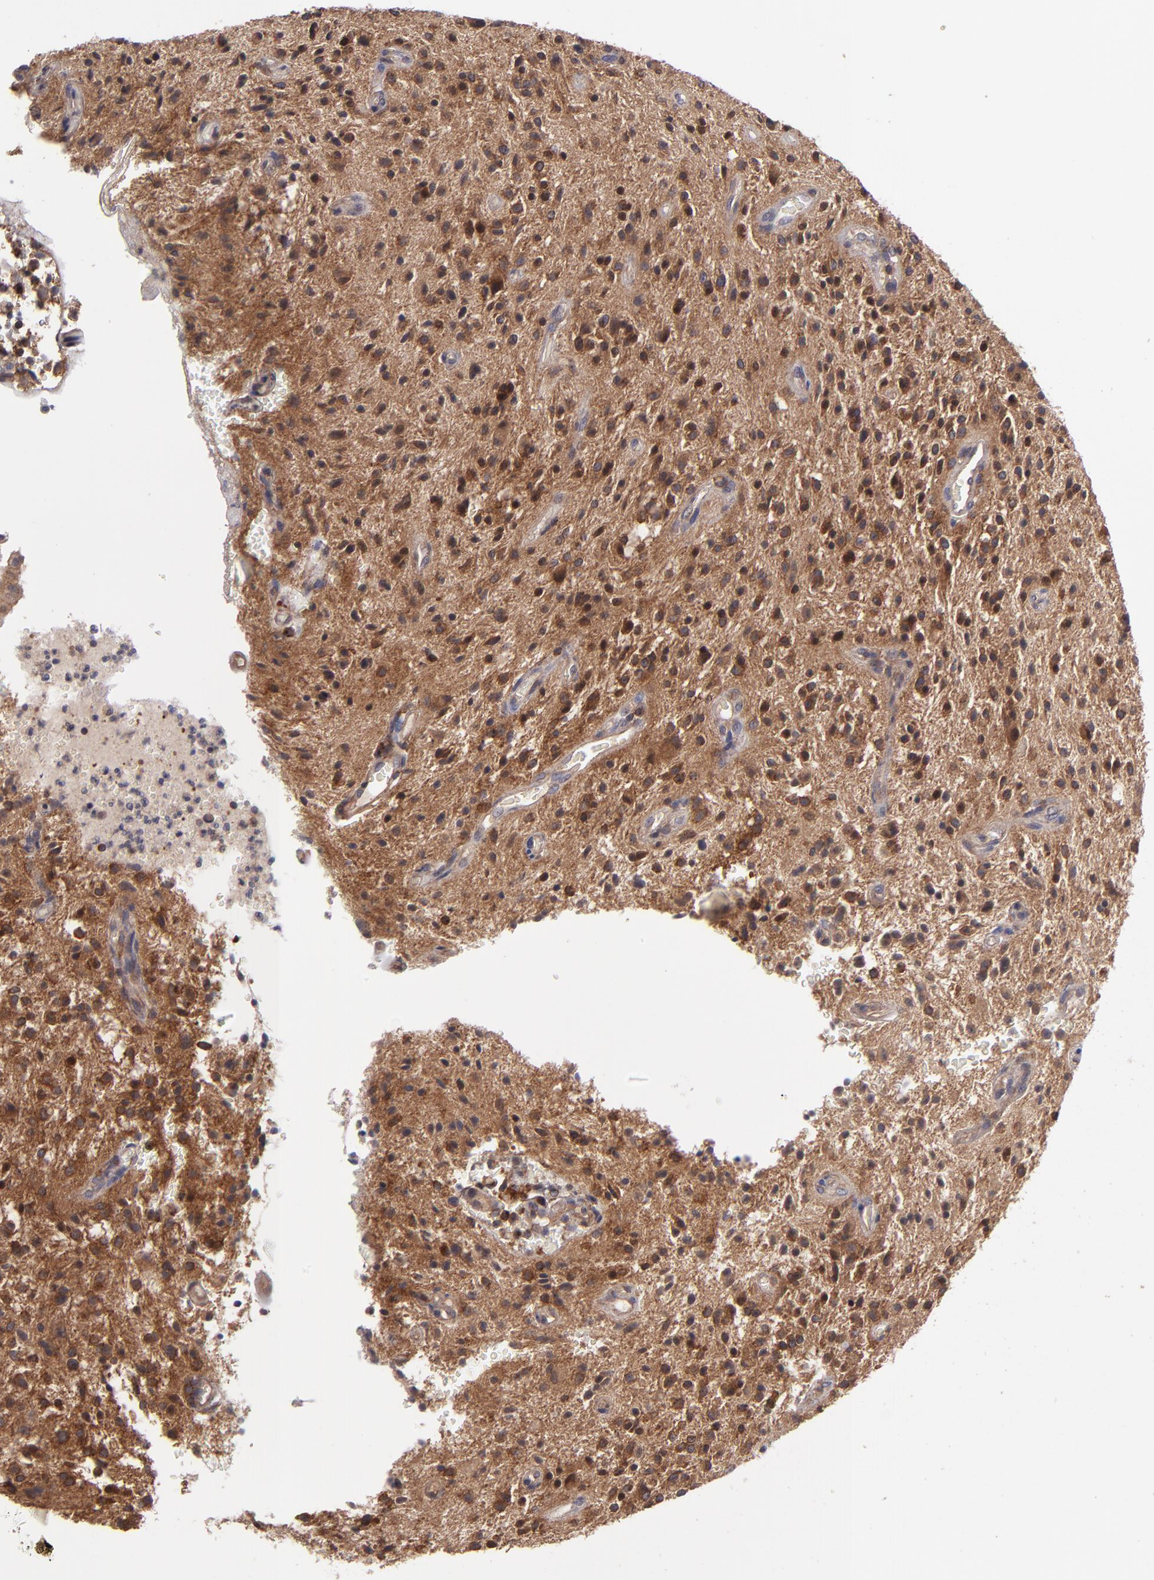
{"staining": {"intensity": "strong", "quantity": ">75%", "location": "cytoplasmic/membranous"}, "tissue": "glioma", "cell_type": "Tumor cells", "image_type": "cancer", "snomed": [{"axis": "morphology", "description": "Glioma, malignant, NOS"}, {"axis": "topography", "description": "Cerebellum"}], "caption": "This histopathology image demonstrates immunohistochemistry (IHC) staining of glioma (malignant), with high strong cytoplasmic/membranous positivity in about >75% of tumor cells.", "gene": "NF2", "patient": {"sex": "female", "age": 10}}